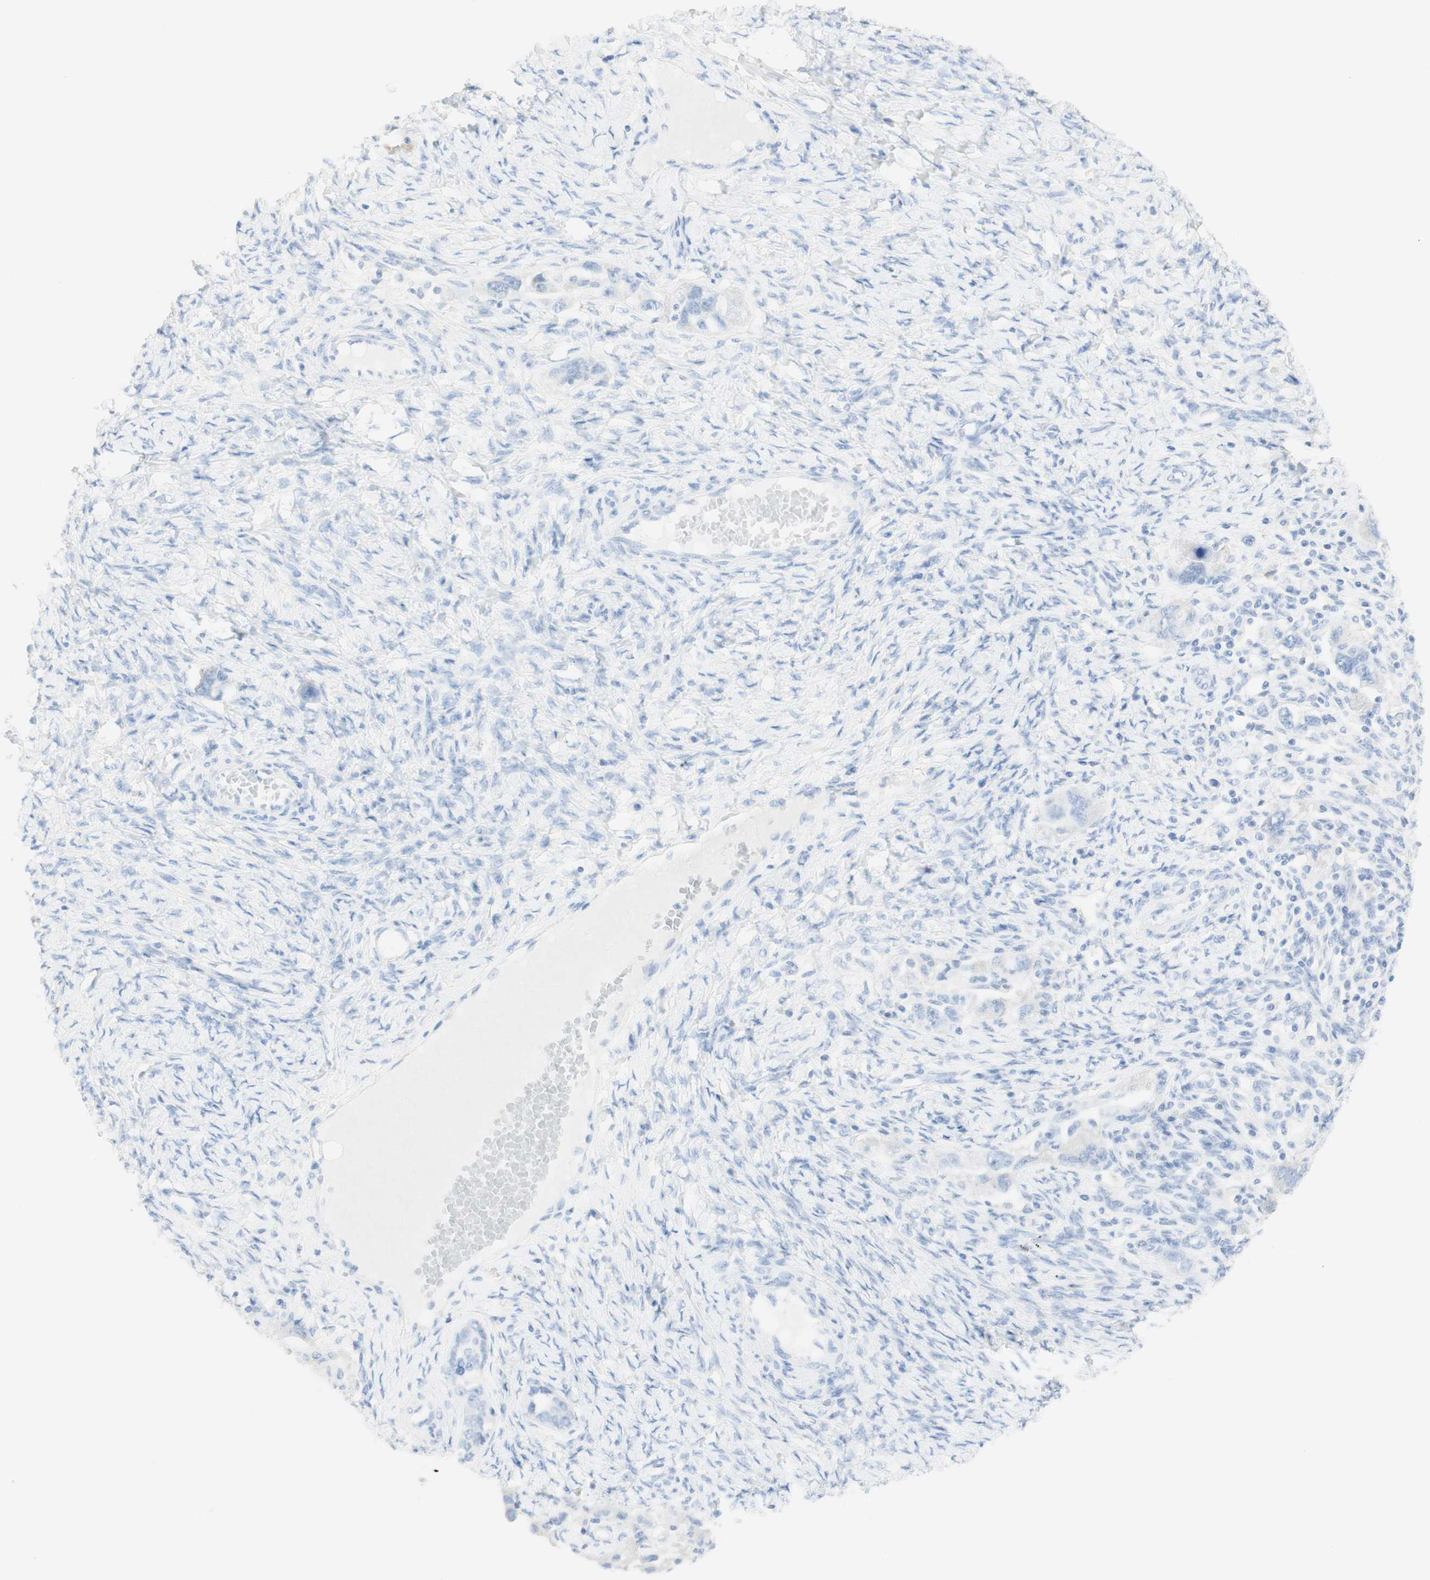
{"staining": {"intensity": "negative", "quantity": "none", "location": "none"}, "tissue": "ovarian cancer", "cell_type": "Tumor cells", "image_type": "cancer", "snomed": [{"axis": "morphology", "description": "Carcinoma, NOS"}, {"axis": "morphology", "description": "Cystadenocarcinoma, serous, NOS"}, {"axis": "topography", "description": "Ovary"}], "caption": "Serous cystadenocarcinoma (ovarian) was stained to show a protein in brown. There is no significant positivity in tumor cells.", "gene": "TPO", "patient": {"sex": "female", "age": 69}}